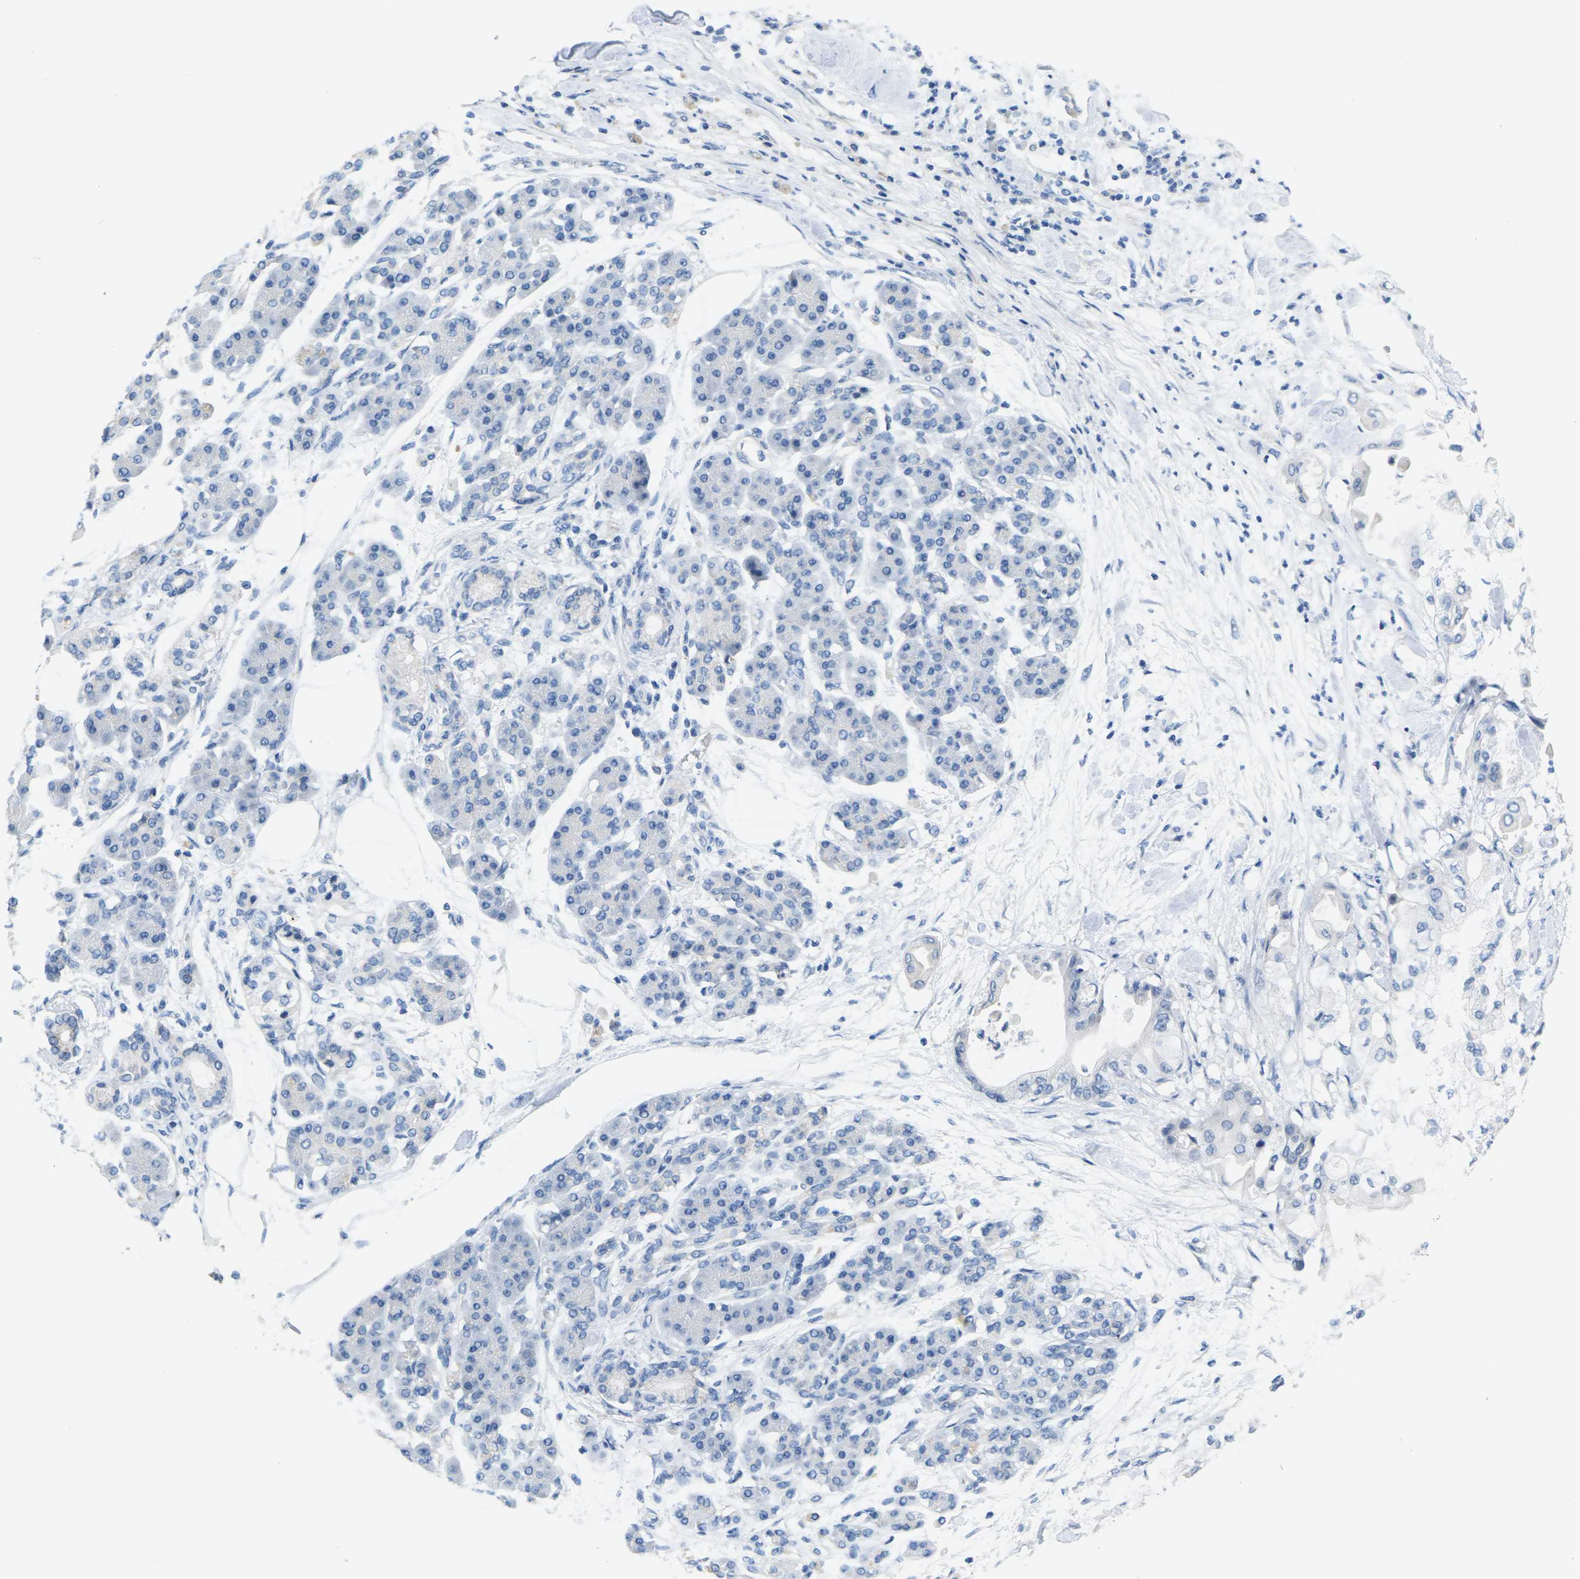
{"staining": {"intensity": "negative", "quantity": "none", "location": "none"}, "tissue": "pancreatic cancer", "cell_type": "Tumor cells", "image_type": "cancer", "snomed": [{"axis": "morphology", "description": "Adenocarcinoma, NOS"}, {"axis": "morphology", "description": "Adenocarcinoma, metastatic, NOS"}, {"axis": "topography", "description": "Lymph node"}, {"axis": "topography", "description": "Pancreas"}, {"axis": "topography", "description": "Duodenum"}], "caption": "Immunohistochemistry (IHC) image of neoplastic tissue: pancreatic cancer (metastatic adenocarcinoma) stained with DAB (3,3'-diaminobenzidine) reveals no significant protein staining in tumor cells.", "gene": "TNNI3", "patient": {"sex": "female", "age": 64}}